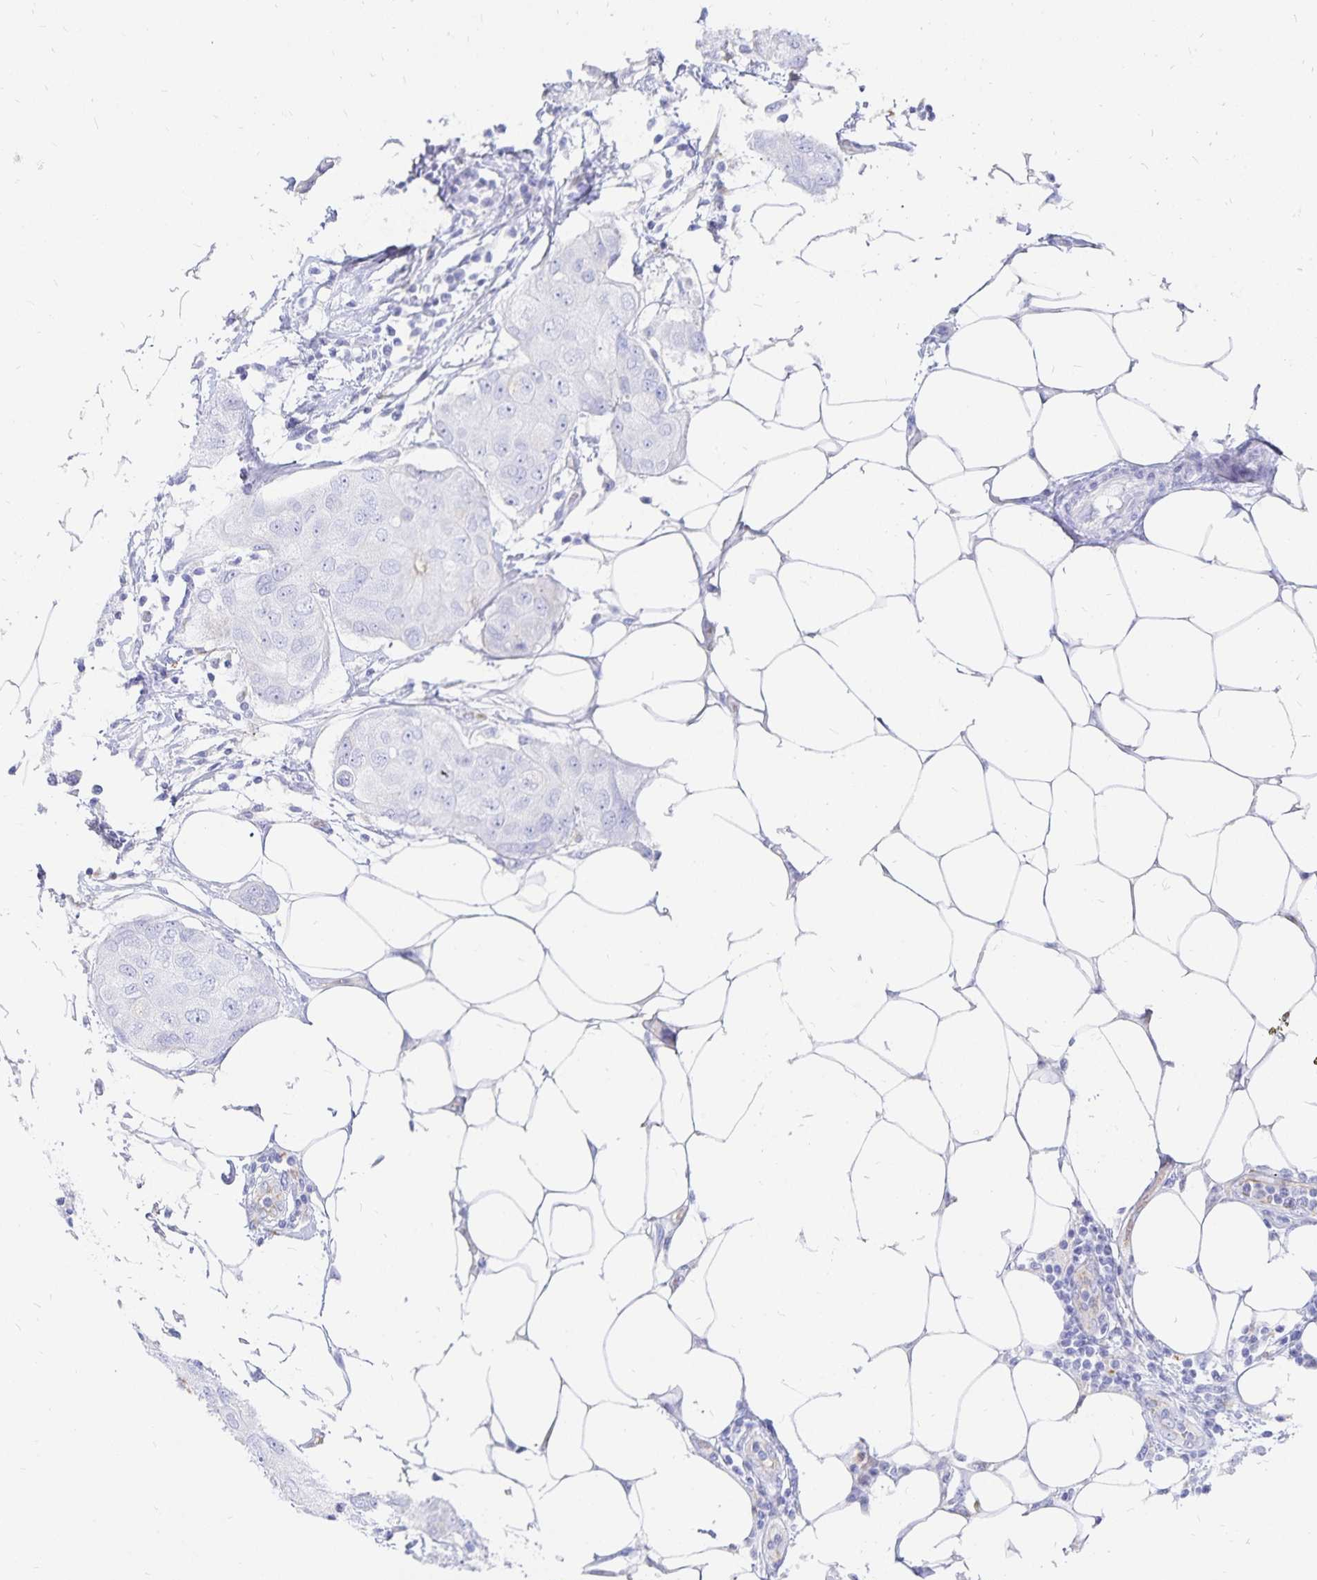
{"staining": {"intensity": "negative", "quantity": "none", "location": "none"}, "tissue": "breast cancer", "cell_type": "Tumor cells", "image_type": "cancer", "snomed": [{"axis": "morphology", "description": "Duct carcinoma"}, {"axis": "topography", "description": "Breast"}, {"axis": "topography", "description": "Lymph node"}], "caption": "Human breast cancer stained for a protein using immunohistochemistry exhibits no expression in tumor cells.", "gene": "INSL5", "patient": {"sex": "female", "age": 80}}